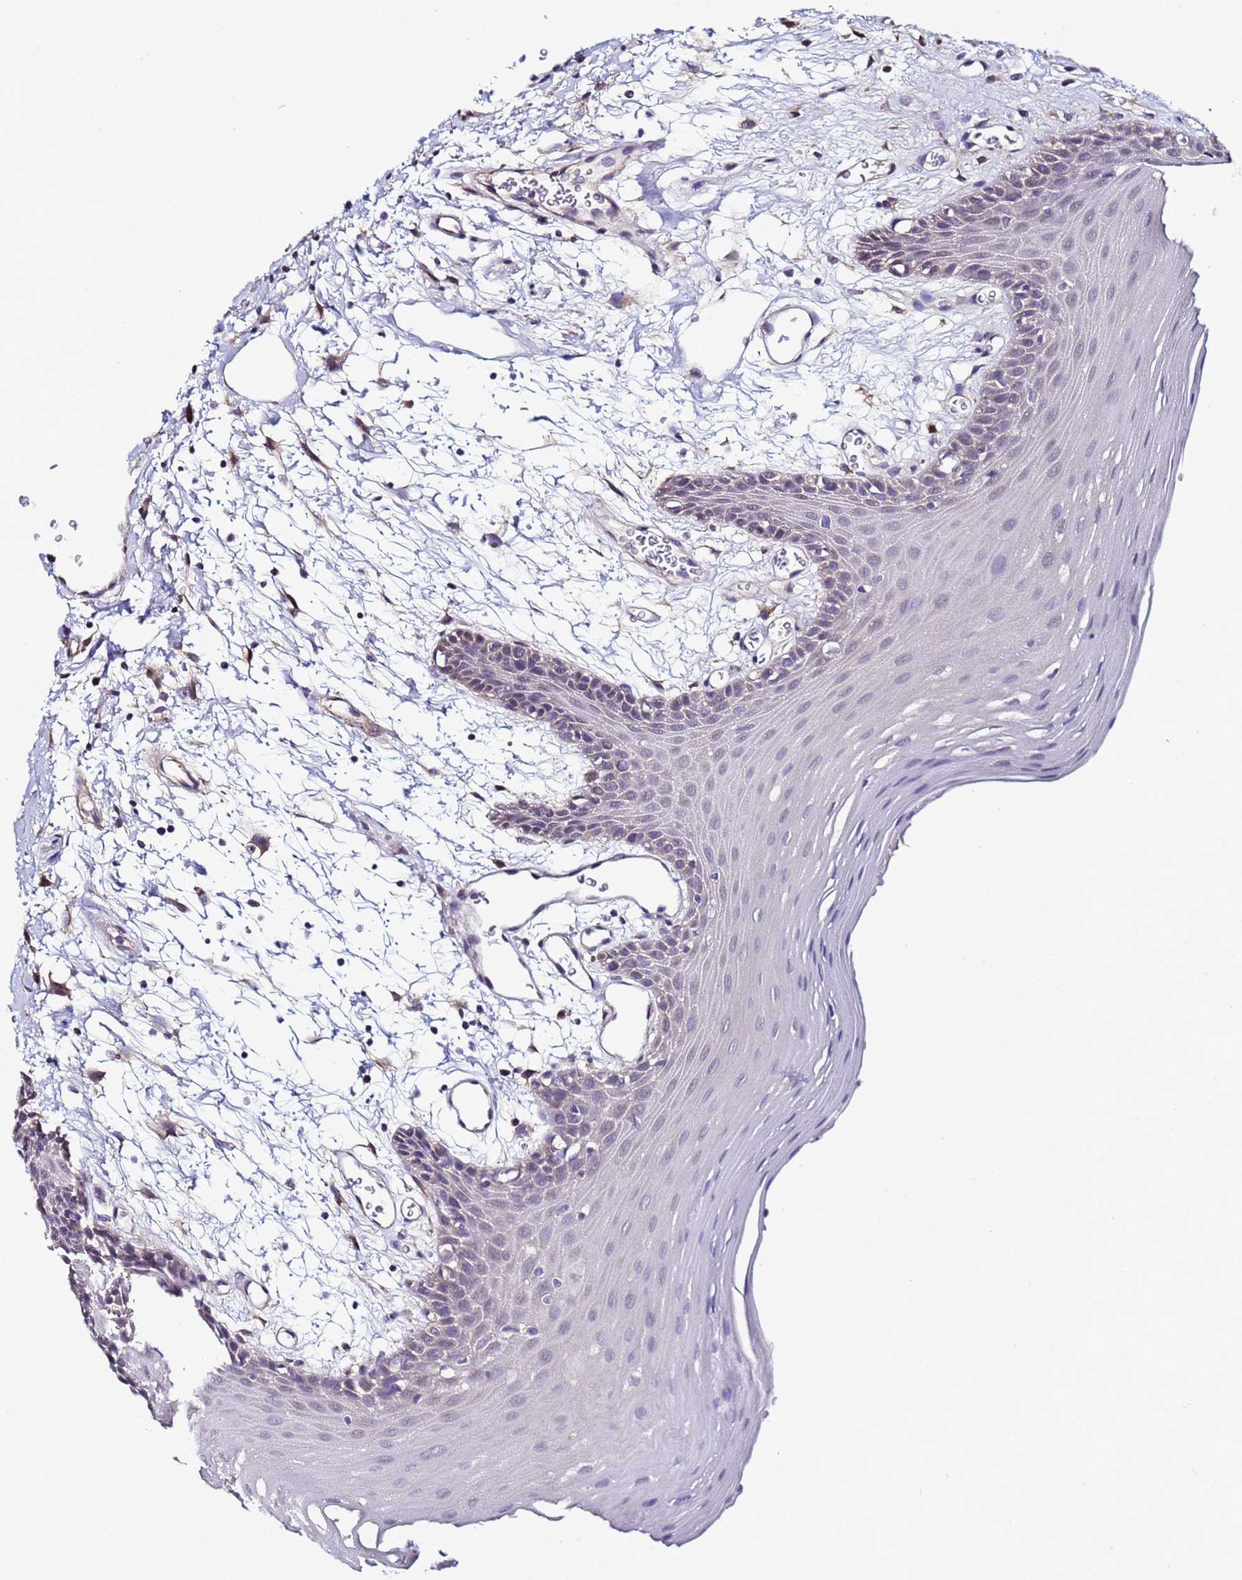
{"staining": {"intensity": "weak", "quantity": "<25%", "location": "cytoplasmic/membranous"}, "tissue": "oral mucosa", "cell_type": "Squamous epithelial cells", "image_type": "normal", "snomed": [{"axis": "morphology", "description": "Normal tissue, NOS"}, {"axis": "topography", "description": "Skeletal muscle"}, {"axis": "topography", "description": "Oral tissue"}, {"axis": "topography", "description": "Salivary gland"}, {"axis": "topography", "description": "Peripheral nerve tissue"}], "caption": "DAB immunohistochemical staining of normal human oral mucosa displays no significant positivity in squamous epithelial cells.", "gene": "NAXE", "patient": {"sex": "male", "age": 54}}